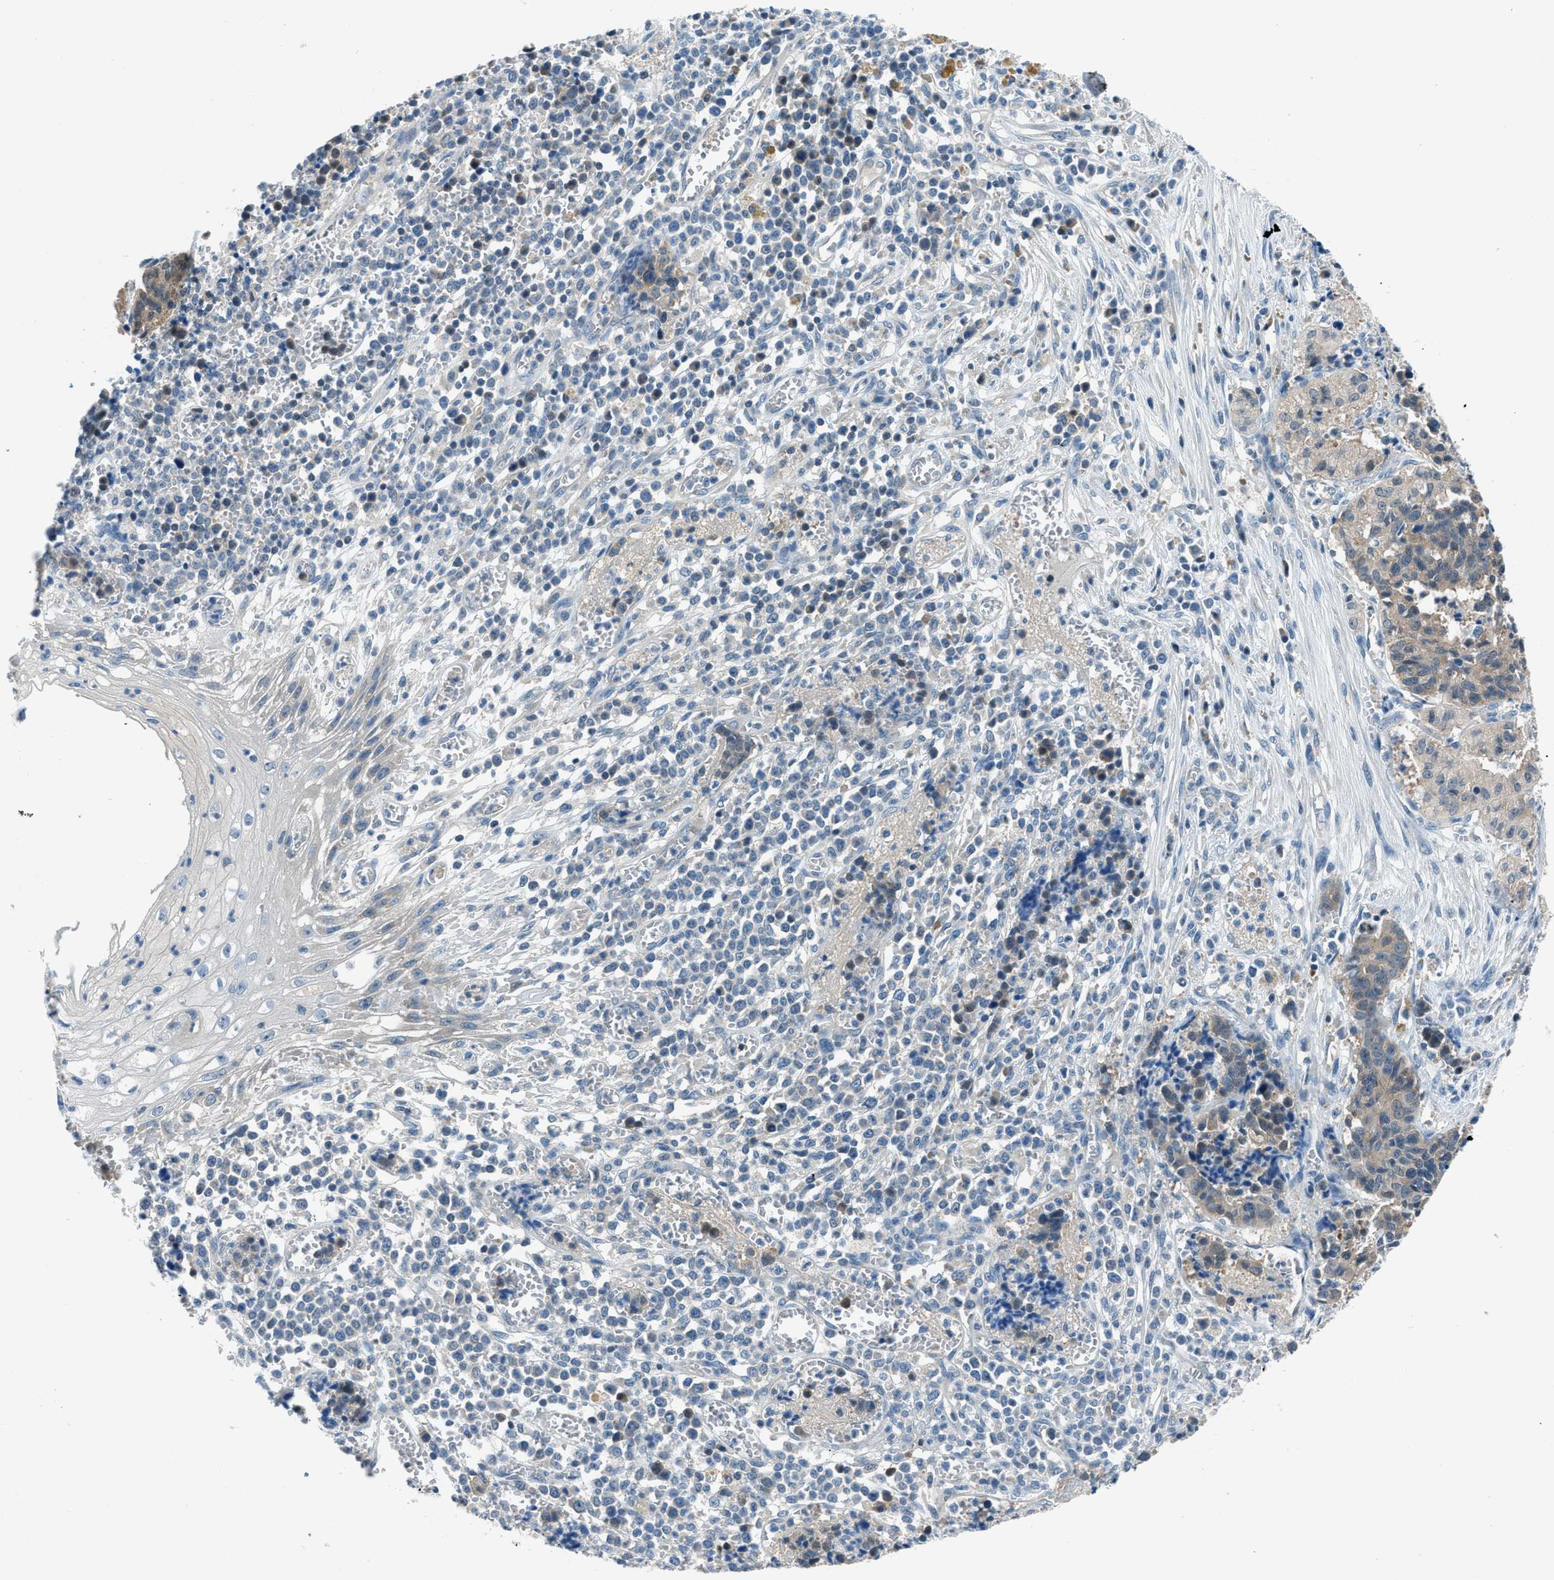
{"staining": {"intensity": "weak", "quantity": ">75%", "location": "cytoplasmic/membranous"}, "tissue": "cervical cancer", "cell_type": "Tumor cells", "image_type": "cancer", "snomed": [{"axis": "morphology", "description": "Squamous cell carcinoma, NOS"}, {"axis": "topography", "description": "Cervix"}], "caption": "Immunohistochemical staining of human cervical cancer exhibits low levels of weak cytoplasmic/membranous positivity in approximately >75% of tumor cells. Nuclei are stained in blue.", "gene": "ACP1", "patient": {"sex": "female", "age": 35}}